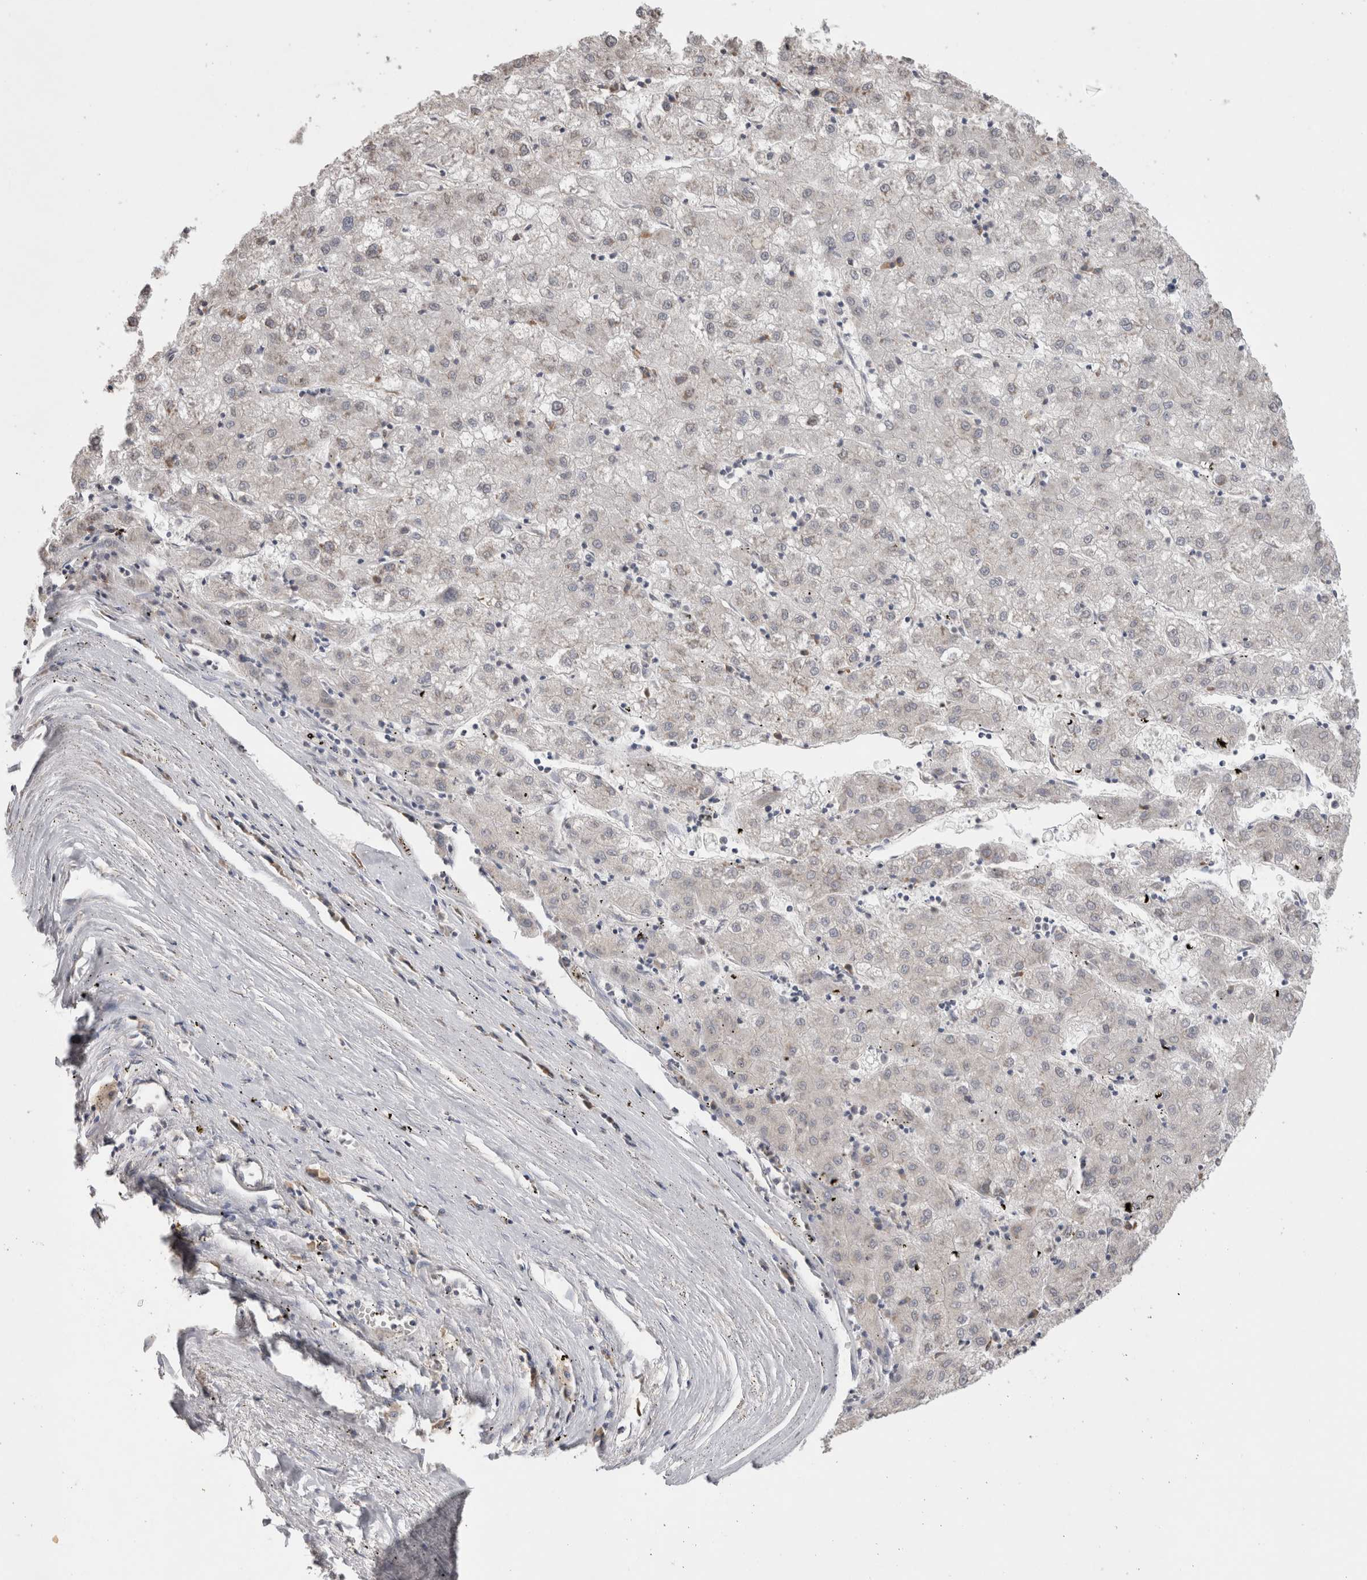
{"staining": {"intensity": "negative", "quantity": "none", "location": "none"}, "tissue": "liver cancer", "cell_type": "Tumor cells", "image_type": "cancer", "snomed": [{"axis": "morphology", "description": "Carcinoma, Hepatocellular, NOS"}, {"axis": "topography", "description": "Liver"}], "caption": "Image shows no protein positivity in tumor cells of liver cancer (hepatocellular carcinoma) tissue.", "gene": "NOMO1", "patient": {"sex": "male", "age": 72}}